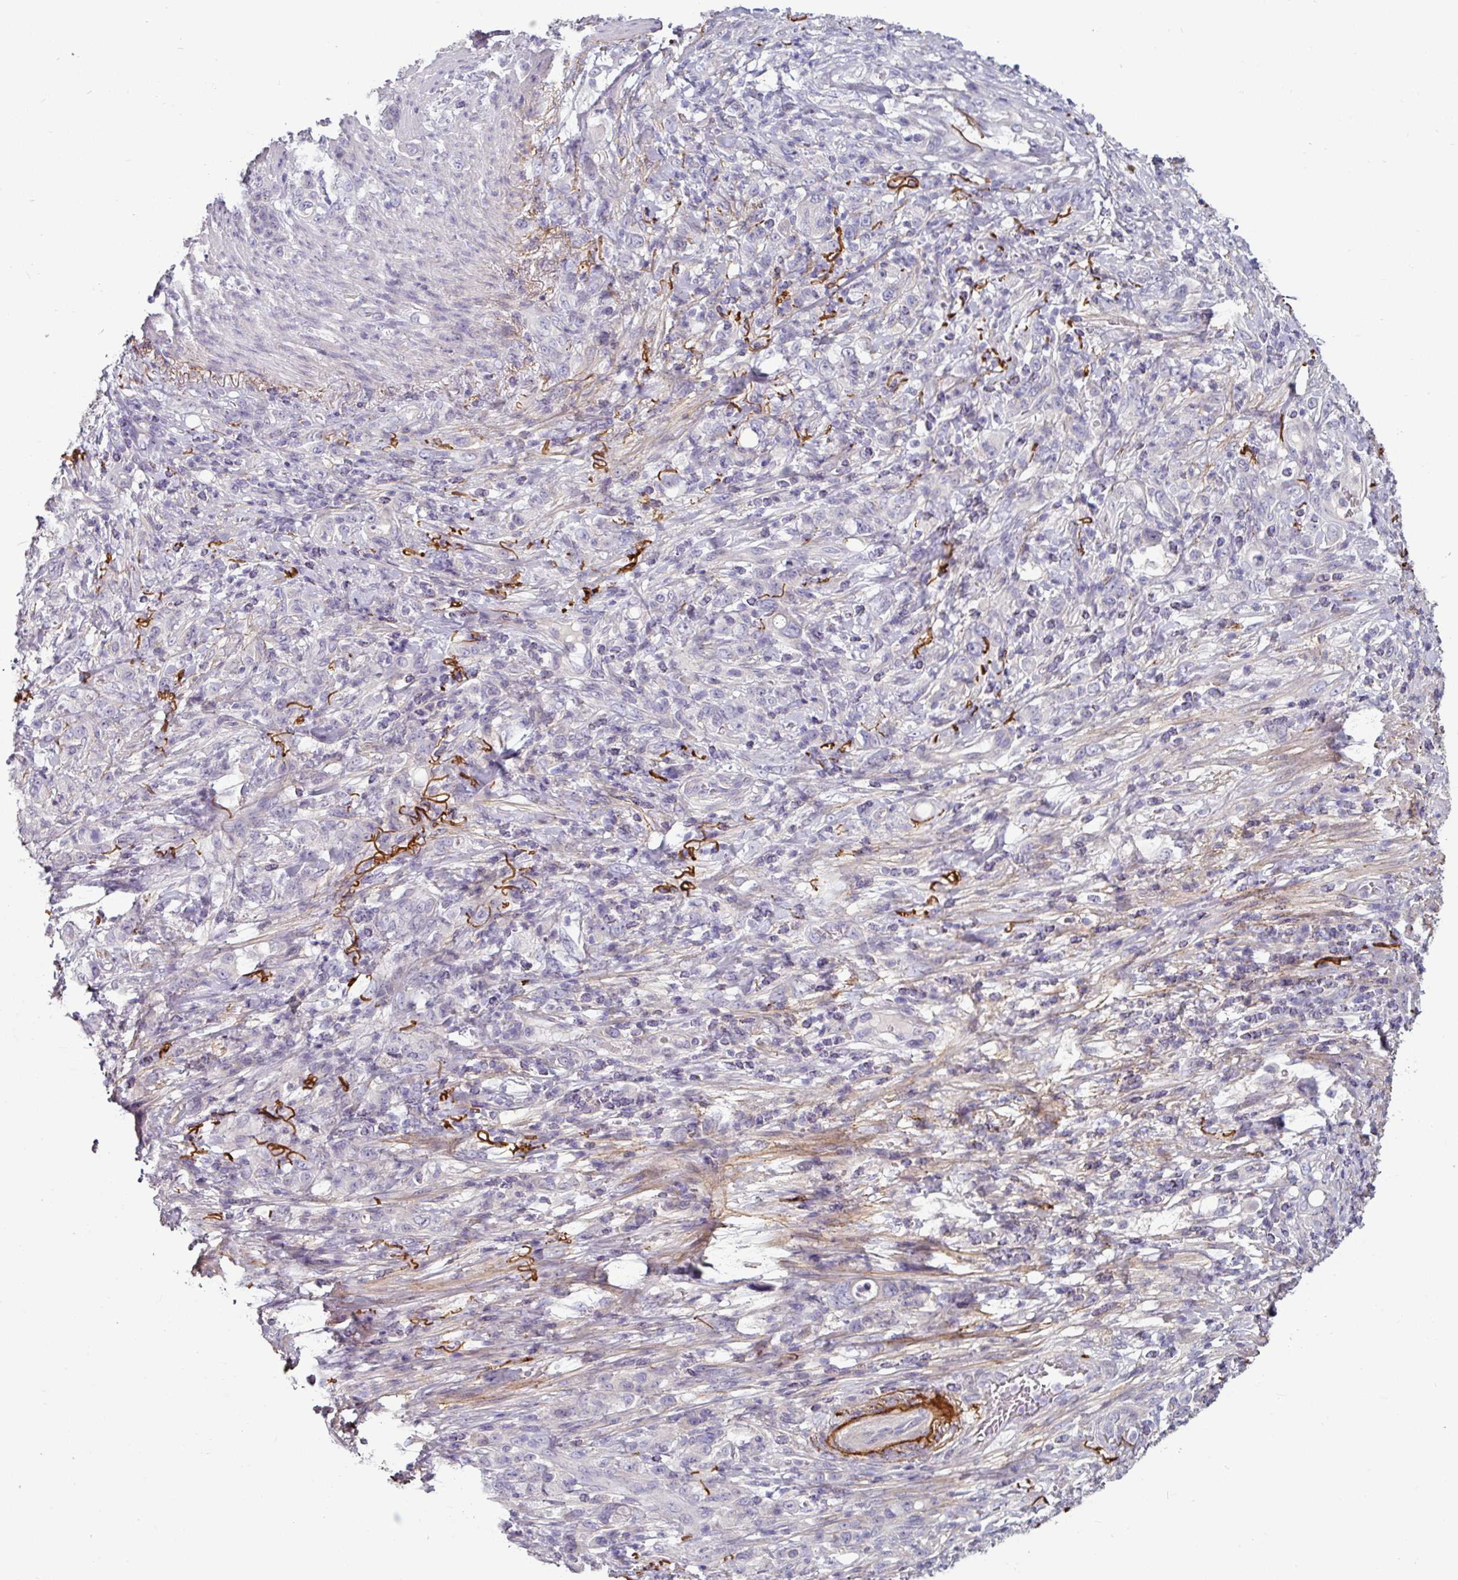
{"staining": {"intensity": "negative", "quantity": "none", "location": "none"}, "tissue": "stomach cancer", "cell_type": "Tumor cells", "image_type": "cancer", "snomed": [{"axis": "morphology", "description": "Adenocarcinoma, NOS"}, {"axis": "topography", "description": "Stomach"}], "caption": "There is no significant expression in tumor cells of adenocarcinoma (stomach).", "gene": "MTMR14", "patient": {"sex": "female", "age": 79}}